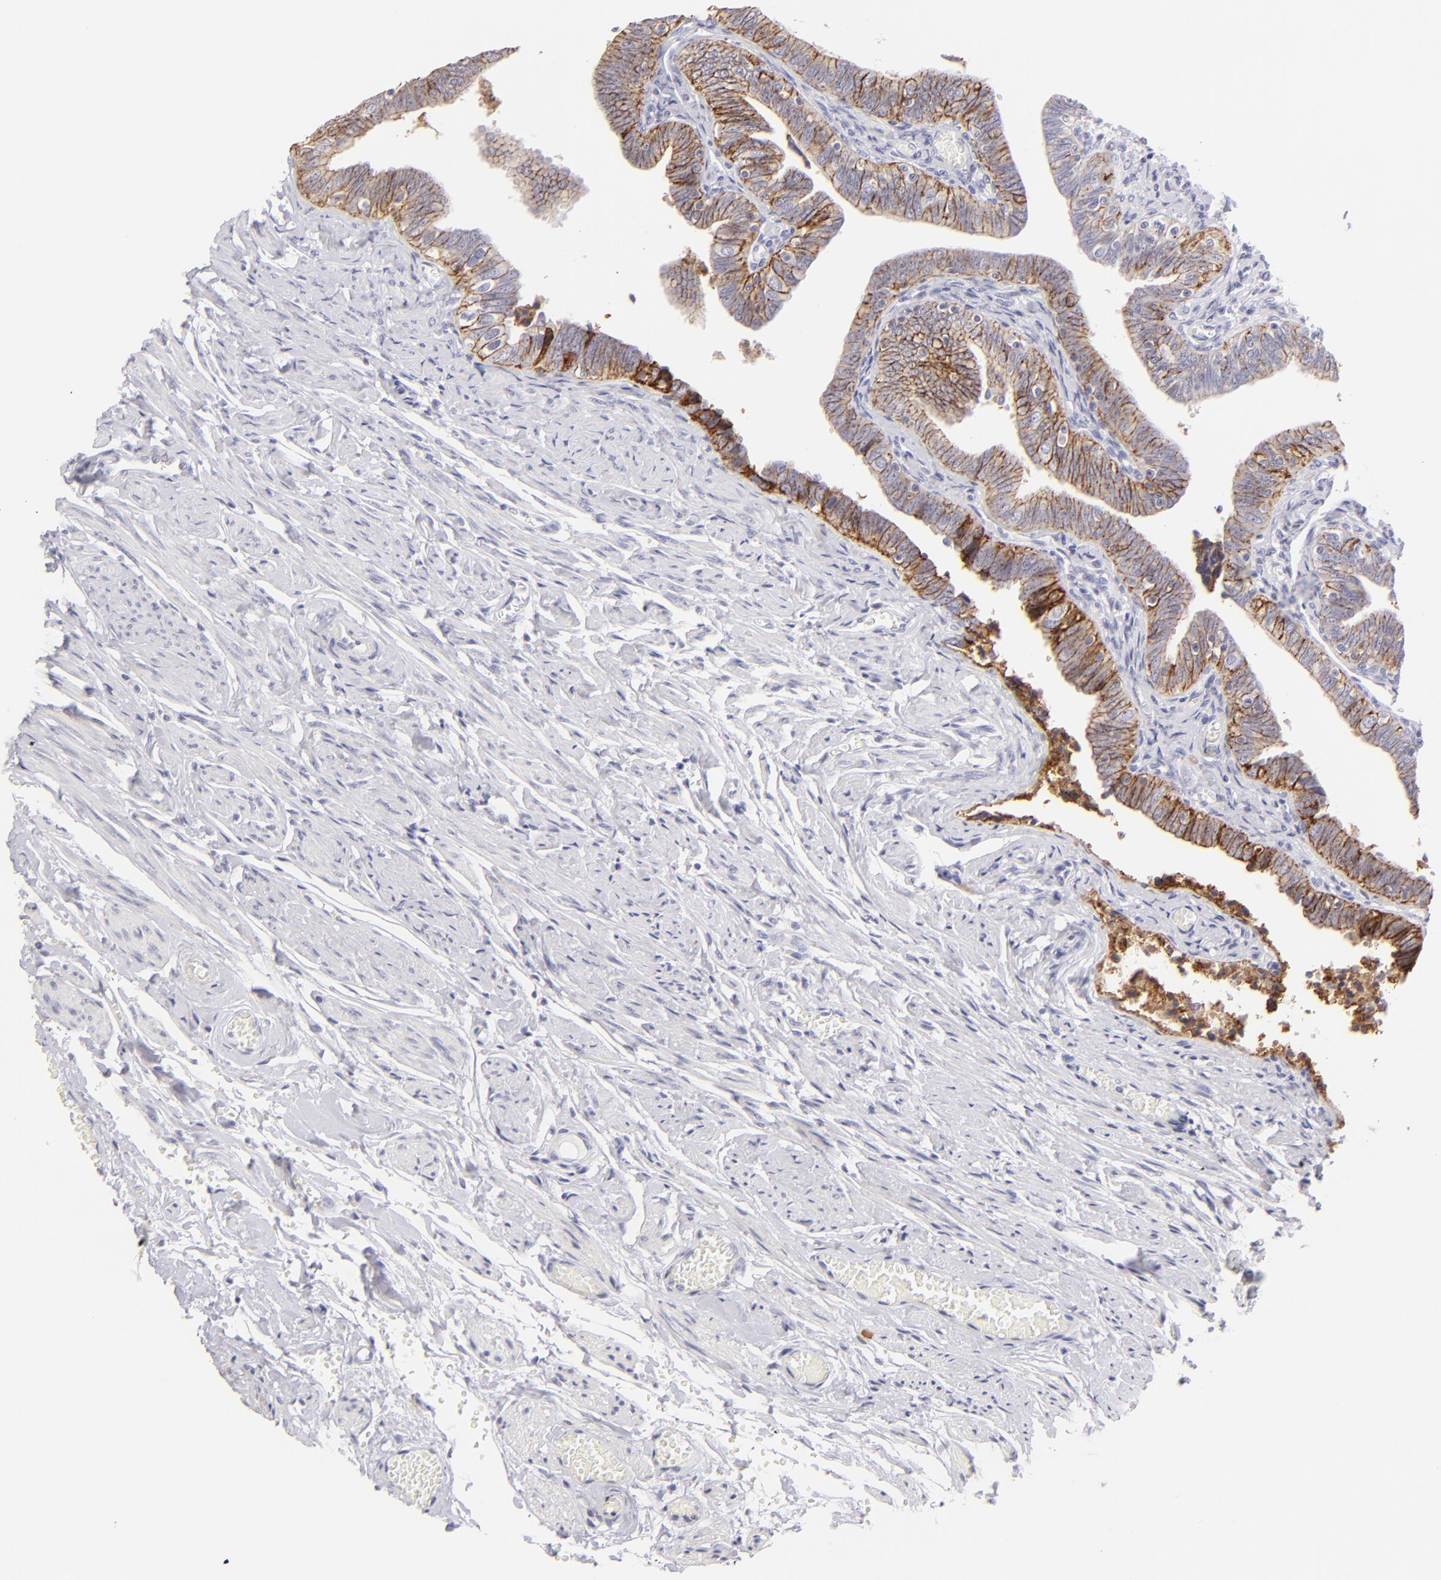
{"staining": {"intensity": "moderate", "quantity": ">75%", "location": "cytoplasmic/membranous"}, "tissue": "fallopian tube", "cell_type": "Glandular cells", "image_type": "normal", "snomed": [{"axis": "morphology", "description": "Normal tissue, NOS"}, {"axis": "topography", "description": "Fallopian tube"}, {"axis": "topography", "description": "Ovary"}], "caption": "Immunohistochemistry histopathology image of unremarkable fallopian tube: human fallopian tube stained using IHC demonstrates medium levels of moderate protein expression localized specifically in the cytoplasmic/membranous of glandular cells, appearing as a cytoplasmic/membranous brown color.", "gene": "CLDN4", "patient": {"sex": "female", "age": 69}}